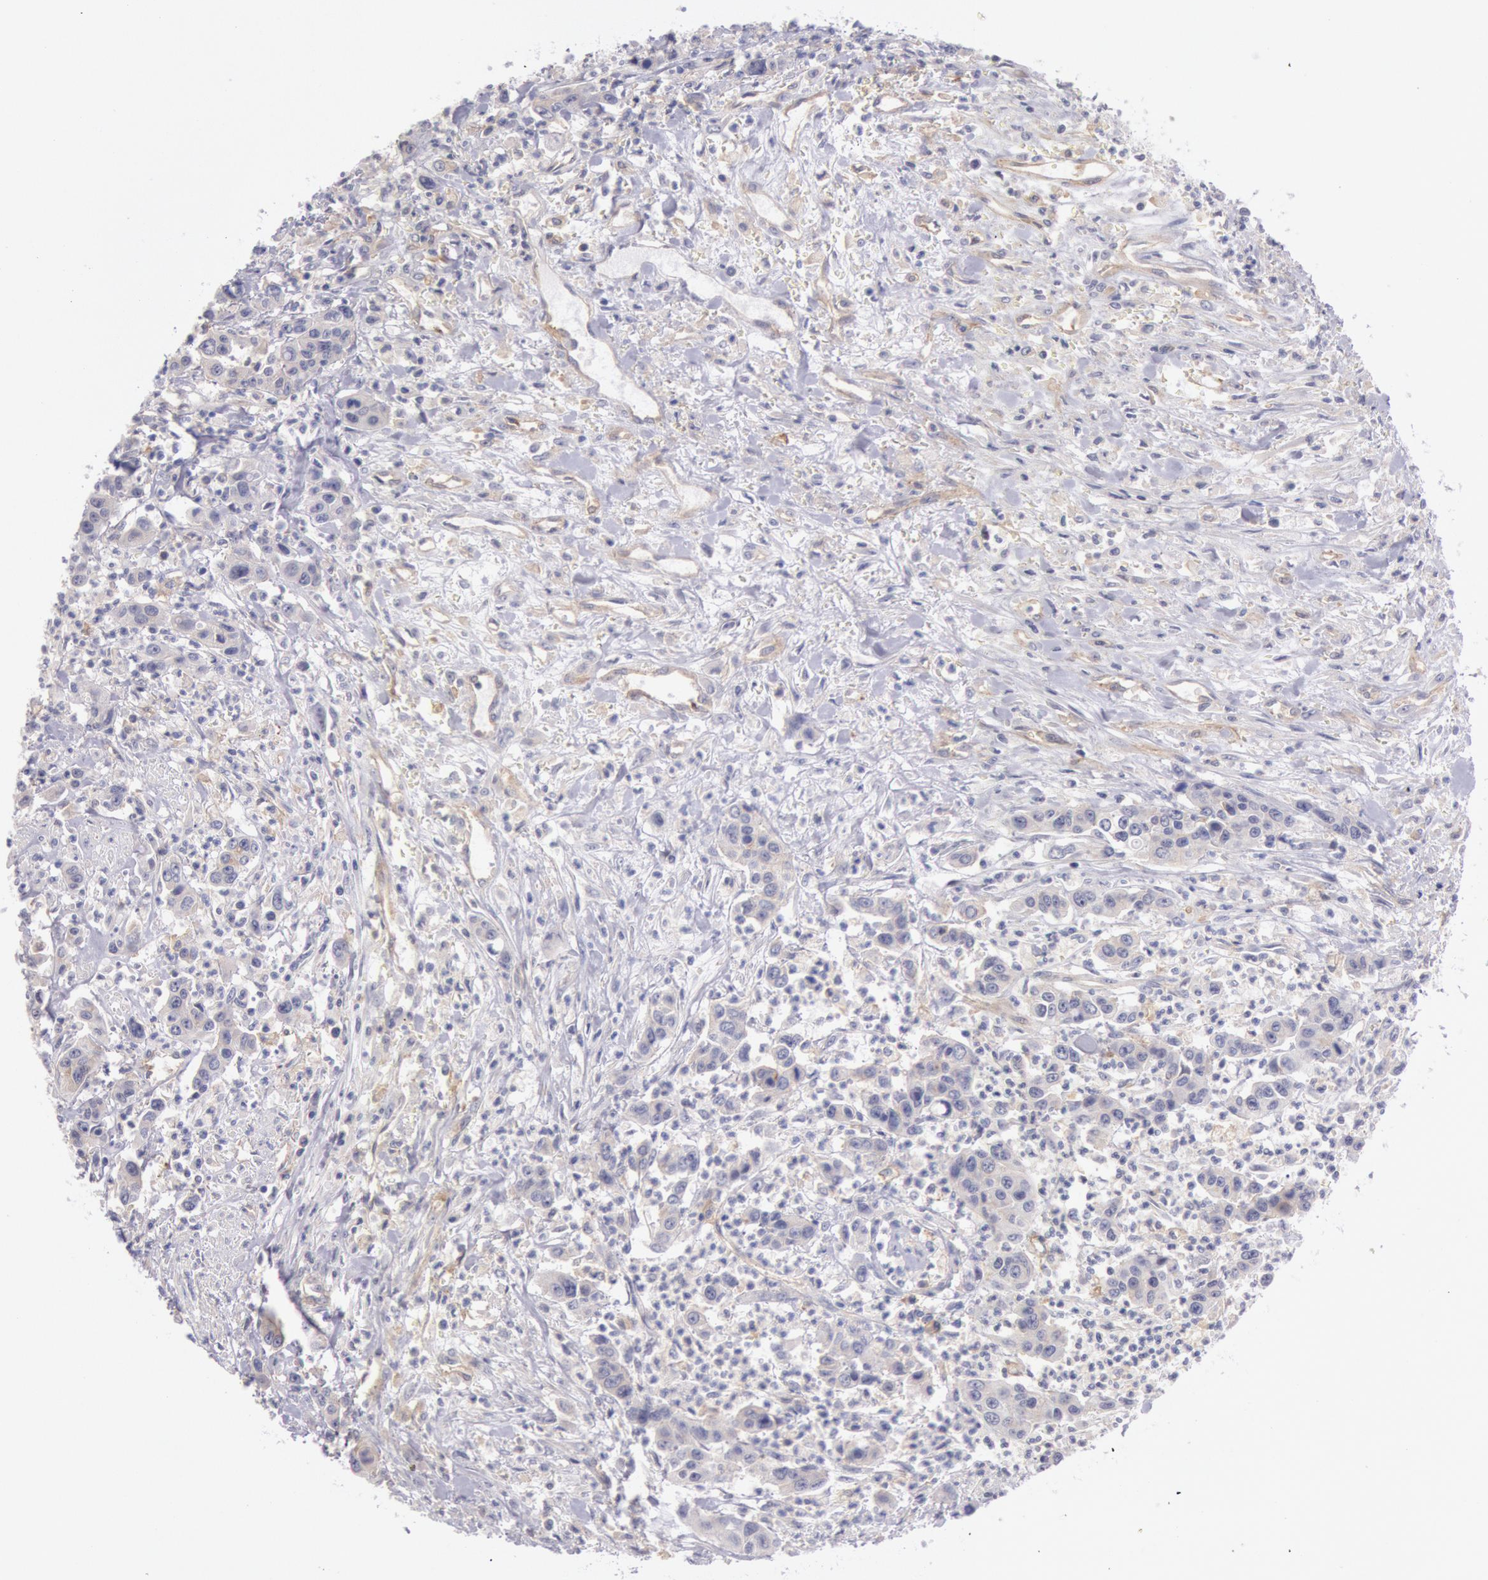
{"staining": {"intensity": "weak", "quantity": "<25%", "location": "cytoplasmic/membranous"}, "tissue": "urothelial cancer", "cell_type": "Tumor cells", "image_type": "cancer", "snomed": [{"axis": "morphology", "description": "Urothelial carcinoma, High grade"}, {"axis": "topography", "description": "Urinary bladder"}], "caption": "This is an IHC photomicrograph of urothelial carcinoma (high-grade). There is no expression in tumor cells.", "gene": "MYO5A", "patient": {"sex": "male", "age": 86}}